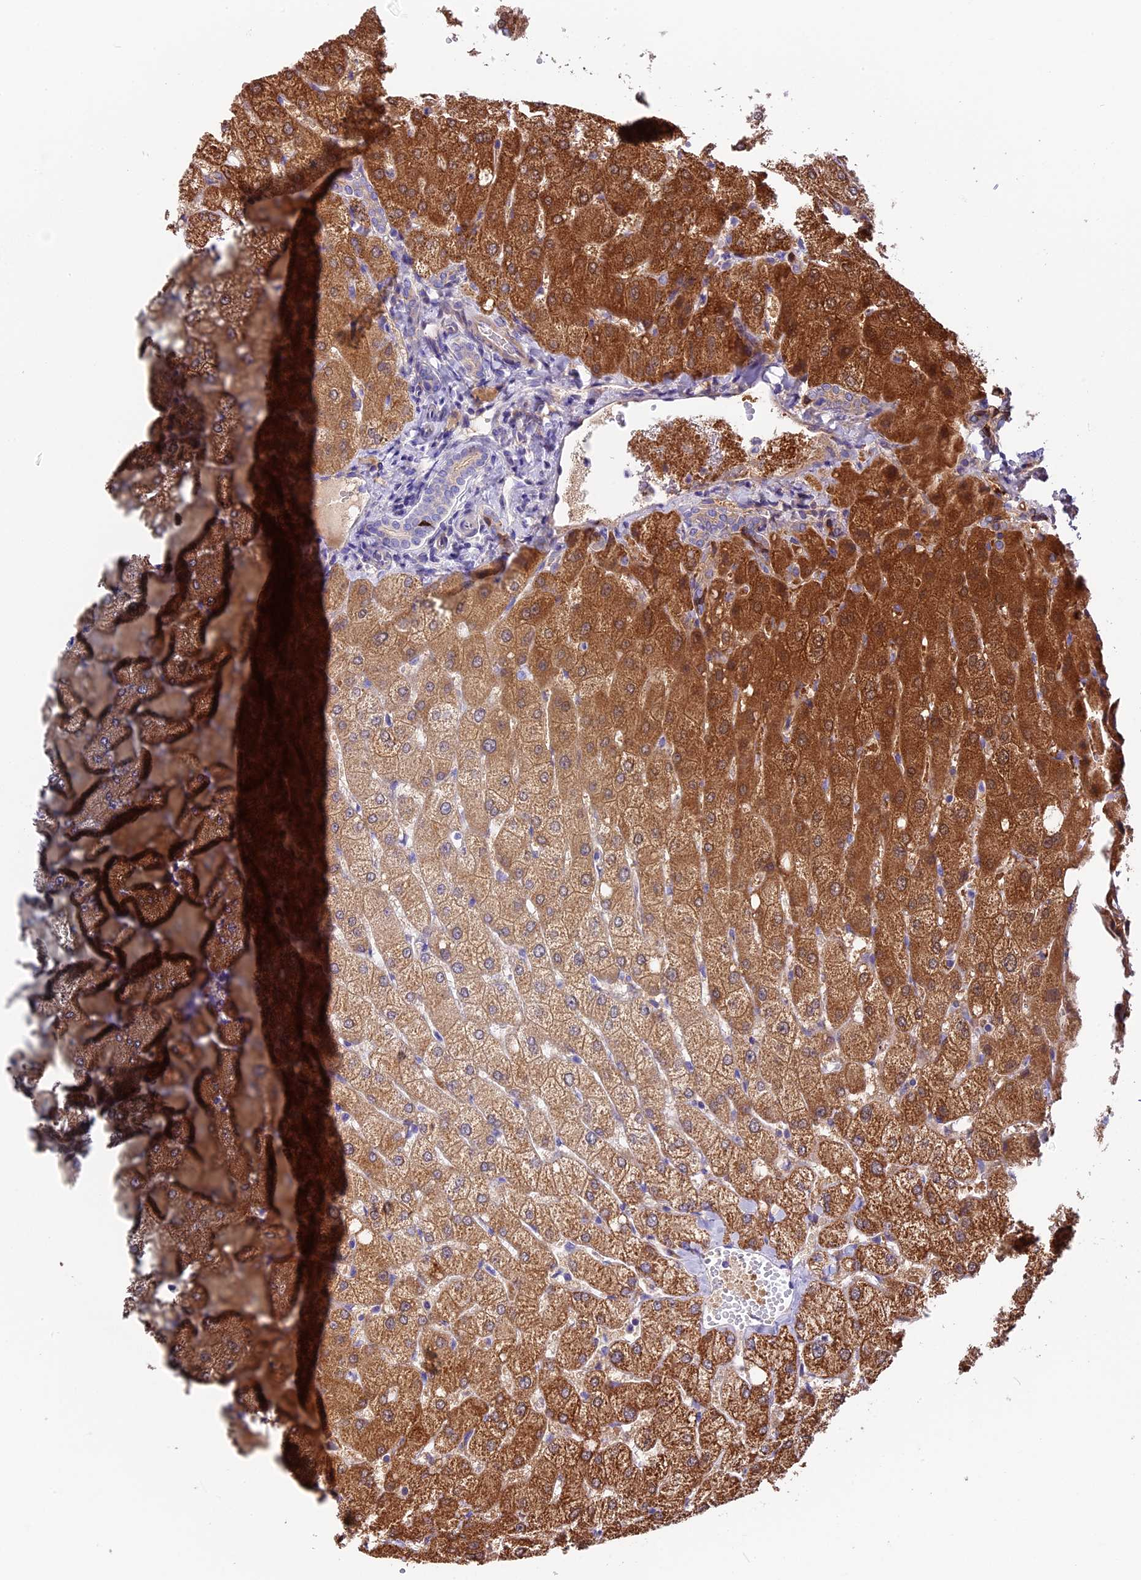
{"staining": {"intensity": "weak", "quantity": "<25%", "location": "cytoplasmic/membranous"}, "tissue": "liver", "cell_type": "Cholangiocytes", "image_type": "normal", "snomed": [{"axis": "morphology", "description": "Normal tissue, NOS"}, {"axis": "topography", "description": "Liver"}], "caption": "This is an IHC histopathology image of benign human liver. There is no positivity in cholangiocytes.", "gene": "PIGU", "patient": {"sex": "female", "age": 54}}